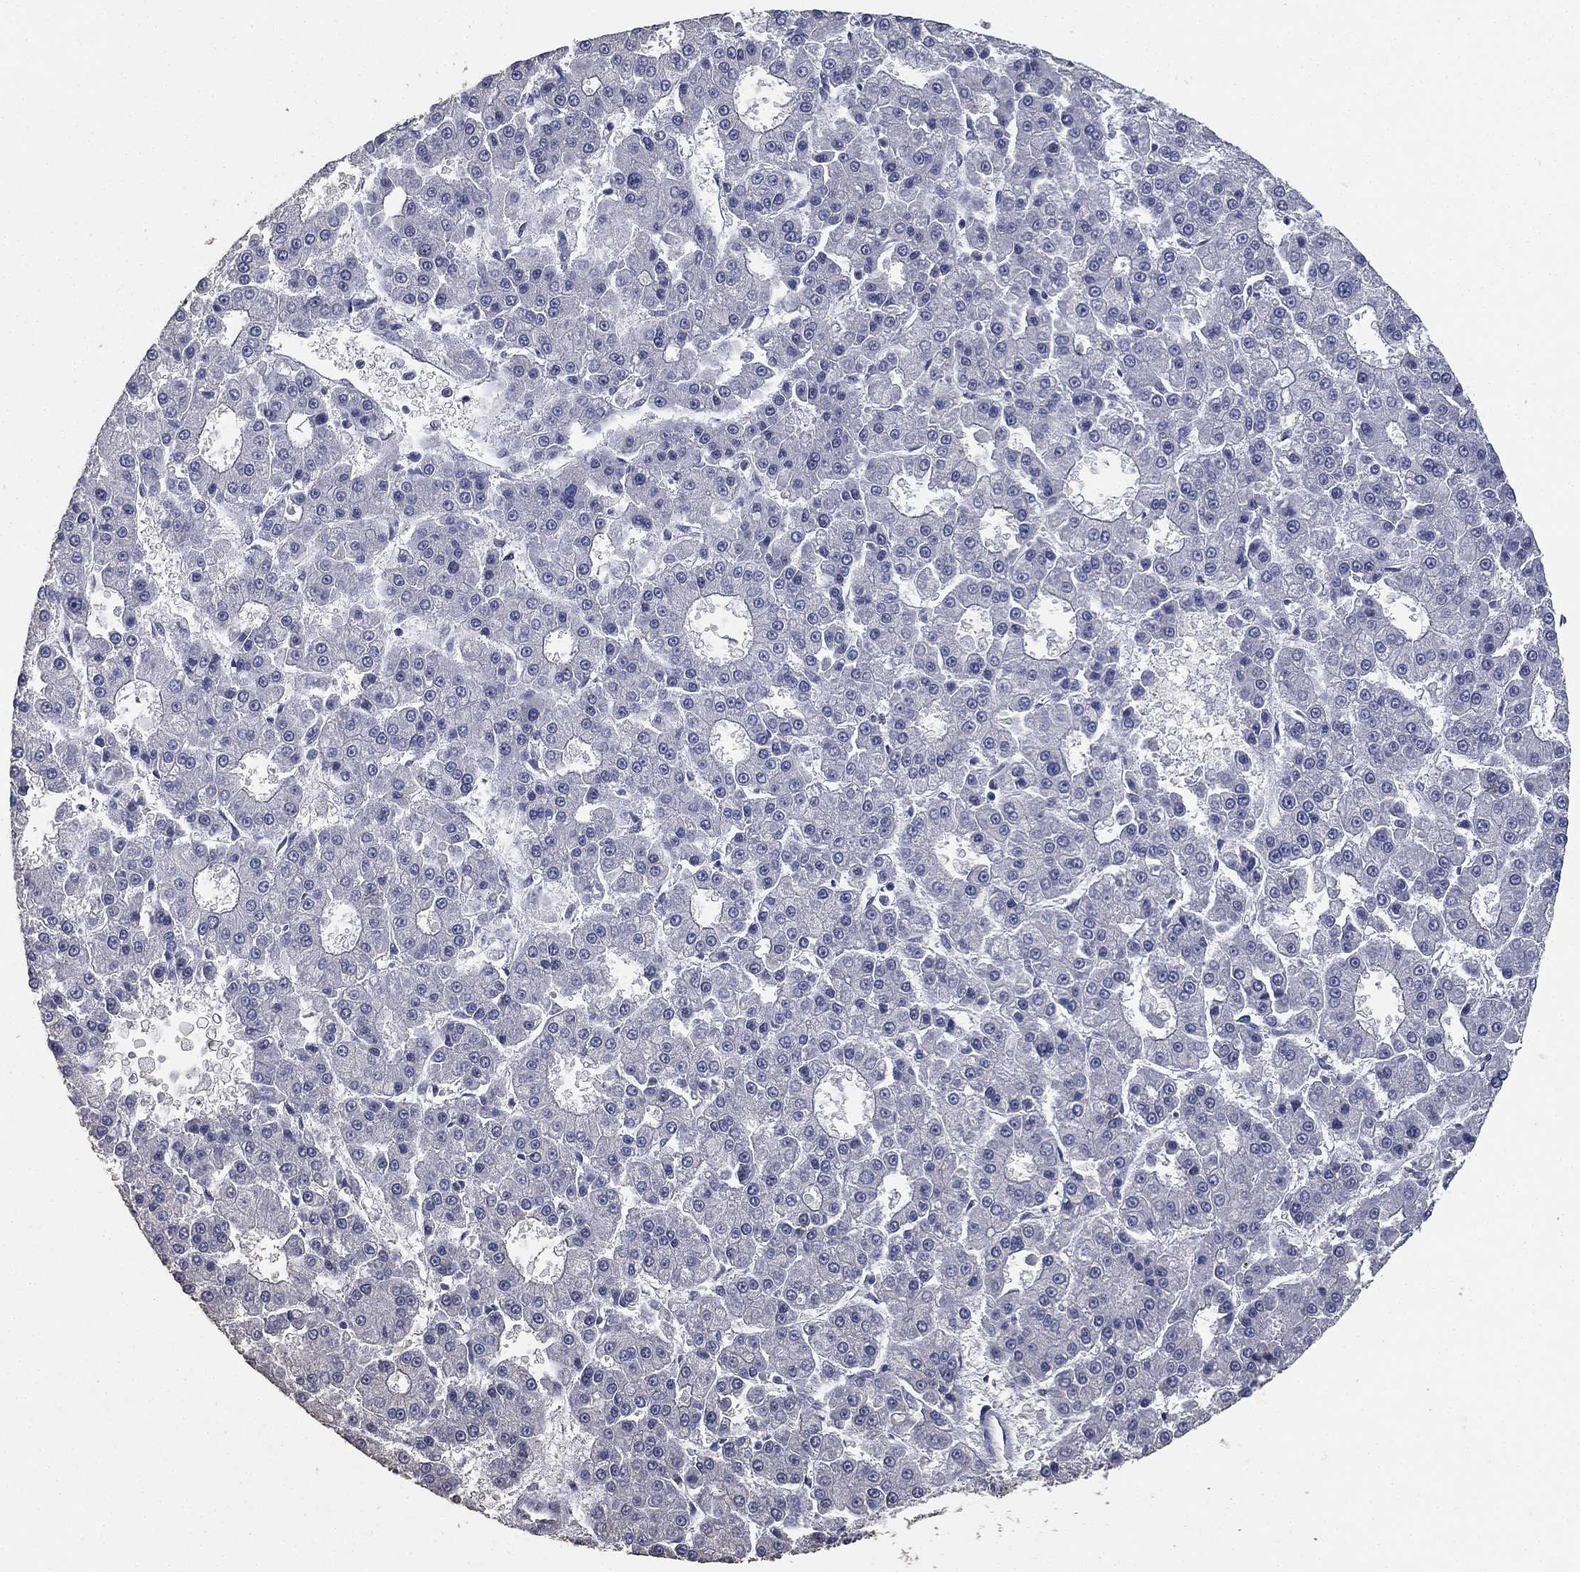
{"staining": {"intensity": "negative", "quantity": "none", "location": "none"}, "tissue": "liver cancer", "cell_type": "Tumor cells", "image_type": "cancer", "snomed": [{"axis": "morphology", "description": "Carcinoma, Hepatocellular, NOS"}, {"axis": "topography", "description": "Liver"}], "caption": "Human liver hepatocellular carcinoma stained for a protein using immunohistochemistry (IHC) reveals no staining in tumor cells.", "gene": "DSG1", "patient": {"sex": "male", "age": 70}}